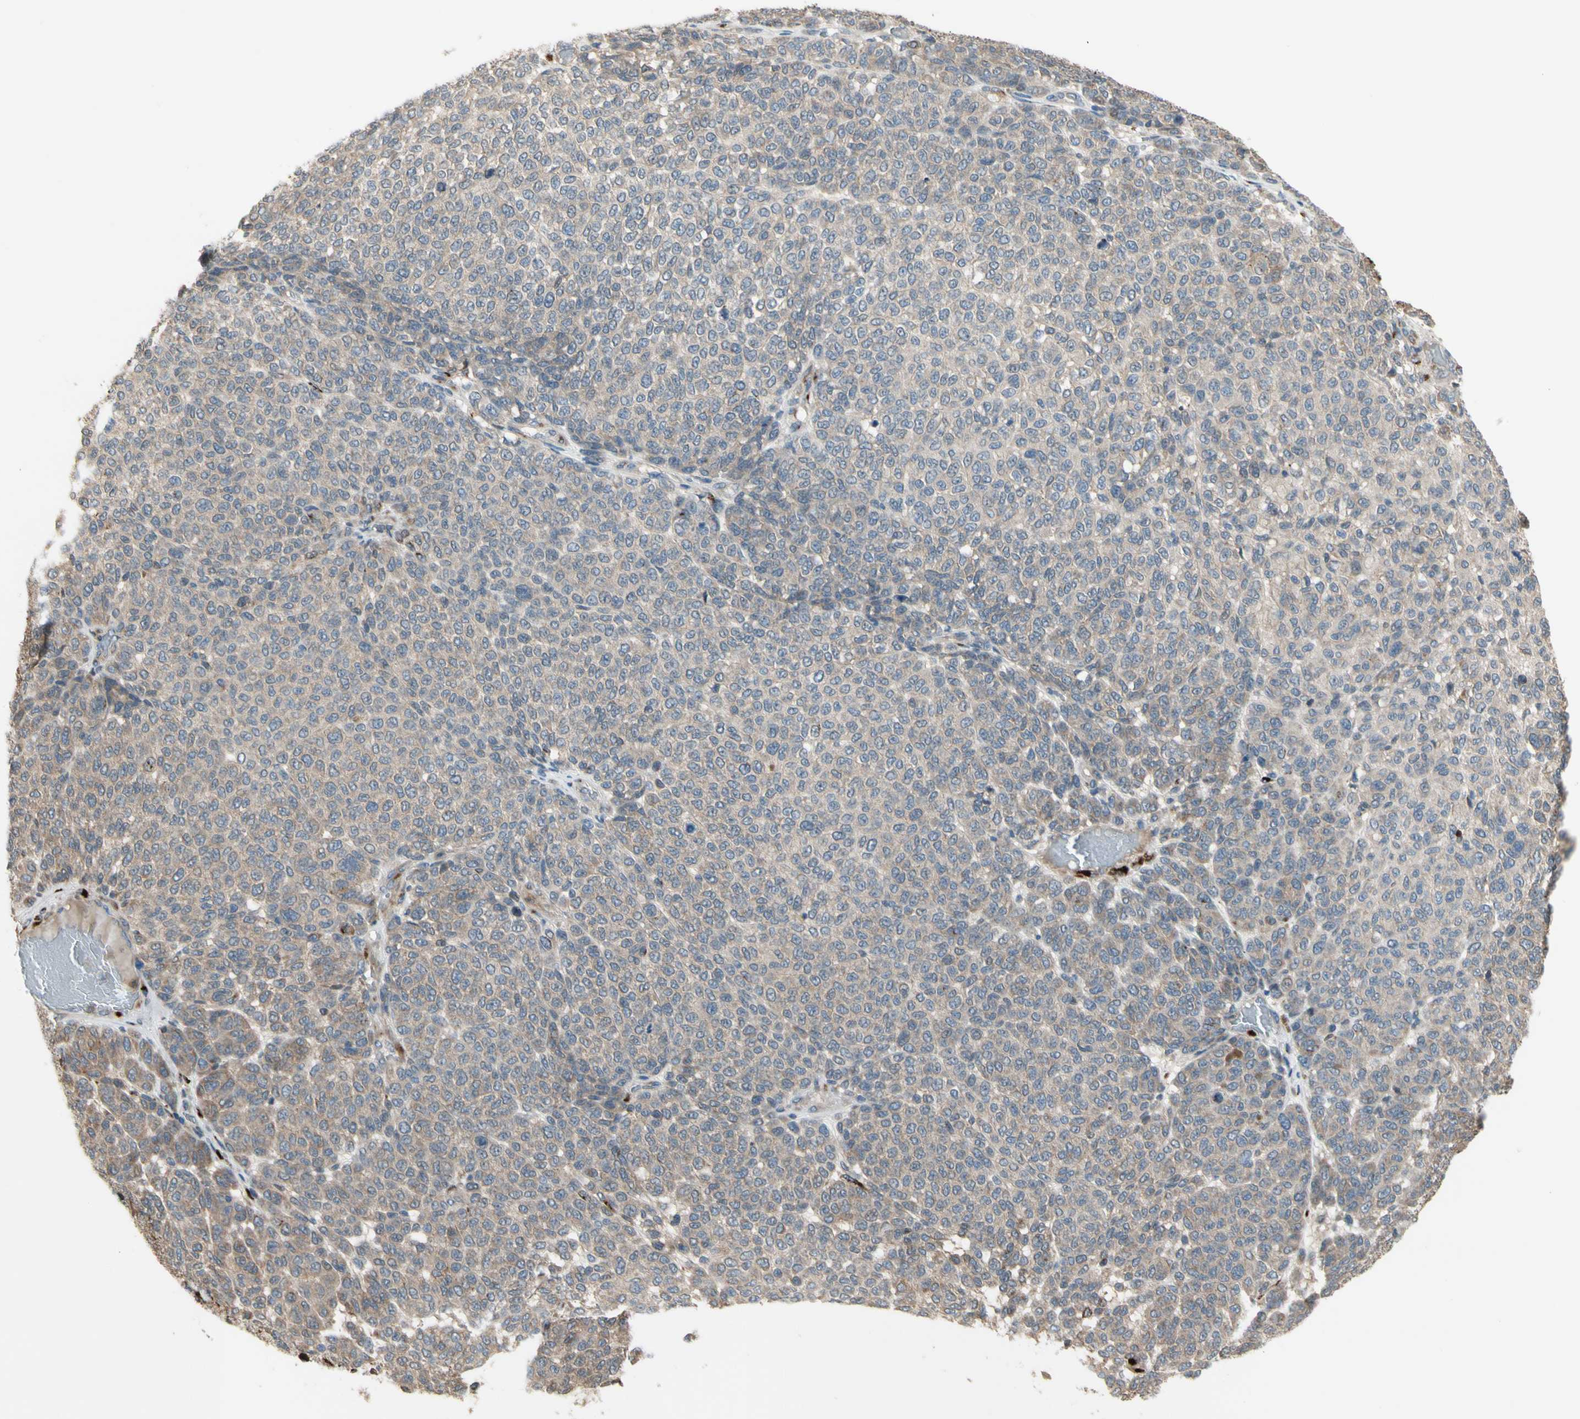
{"staining": {"intensity": "weak", "quantity": ">75%", "location": "cytoplasmic/membranous"}, "tissue": "melanoma", "cell_type": "Tumor cells", "image_type": "cancer", "snomed": [{"axis": "morphology", "description": "Malignant melanoma, NOS"}, {"axis": "topography", "description": "Skin"}], "caption": "Immunohistochemical staining of human melanoma demonstrates low levels of weak cytoplasmic/membranous protein expression in approximately >75% of tumor cells.", "gene": "GALNT5", "patient": {"sex": "male", "age": 59}}